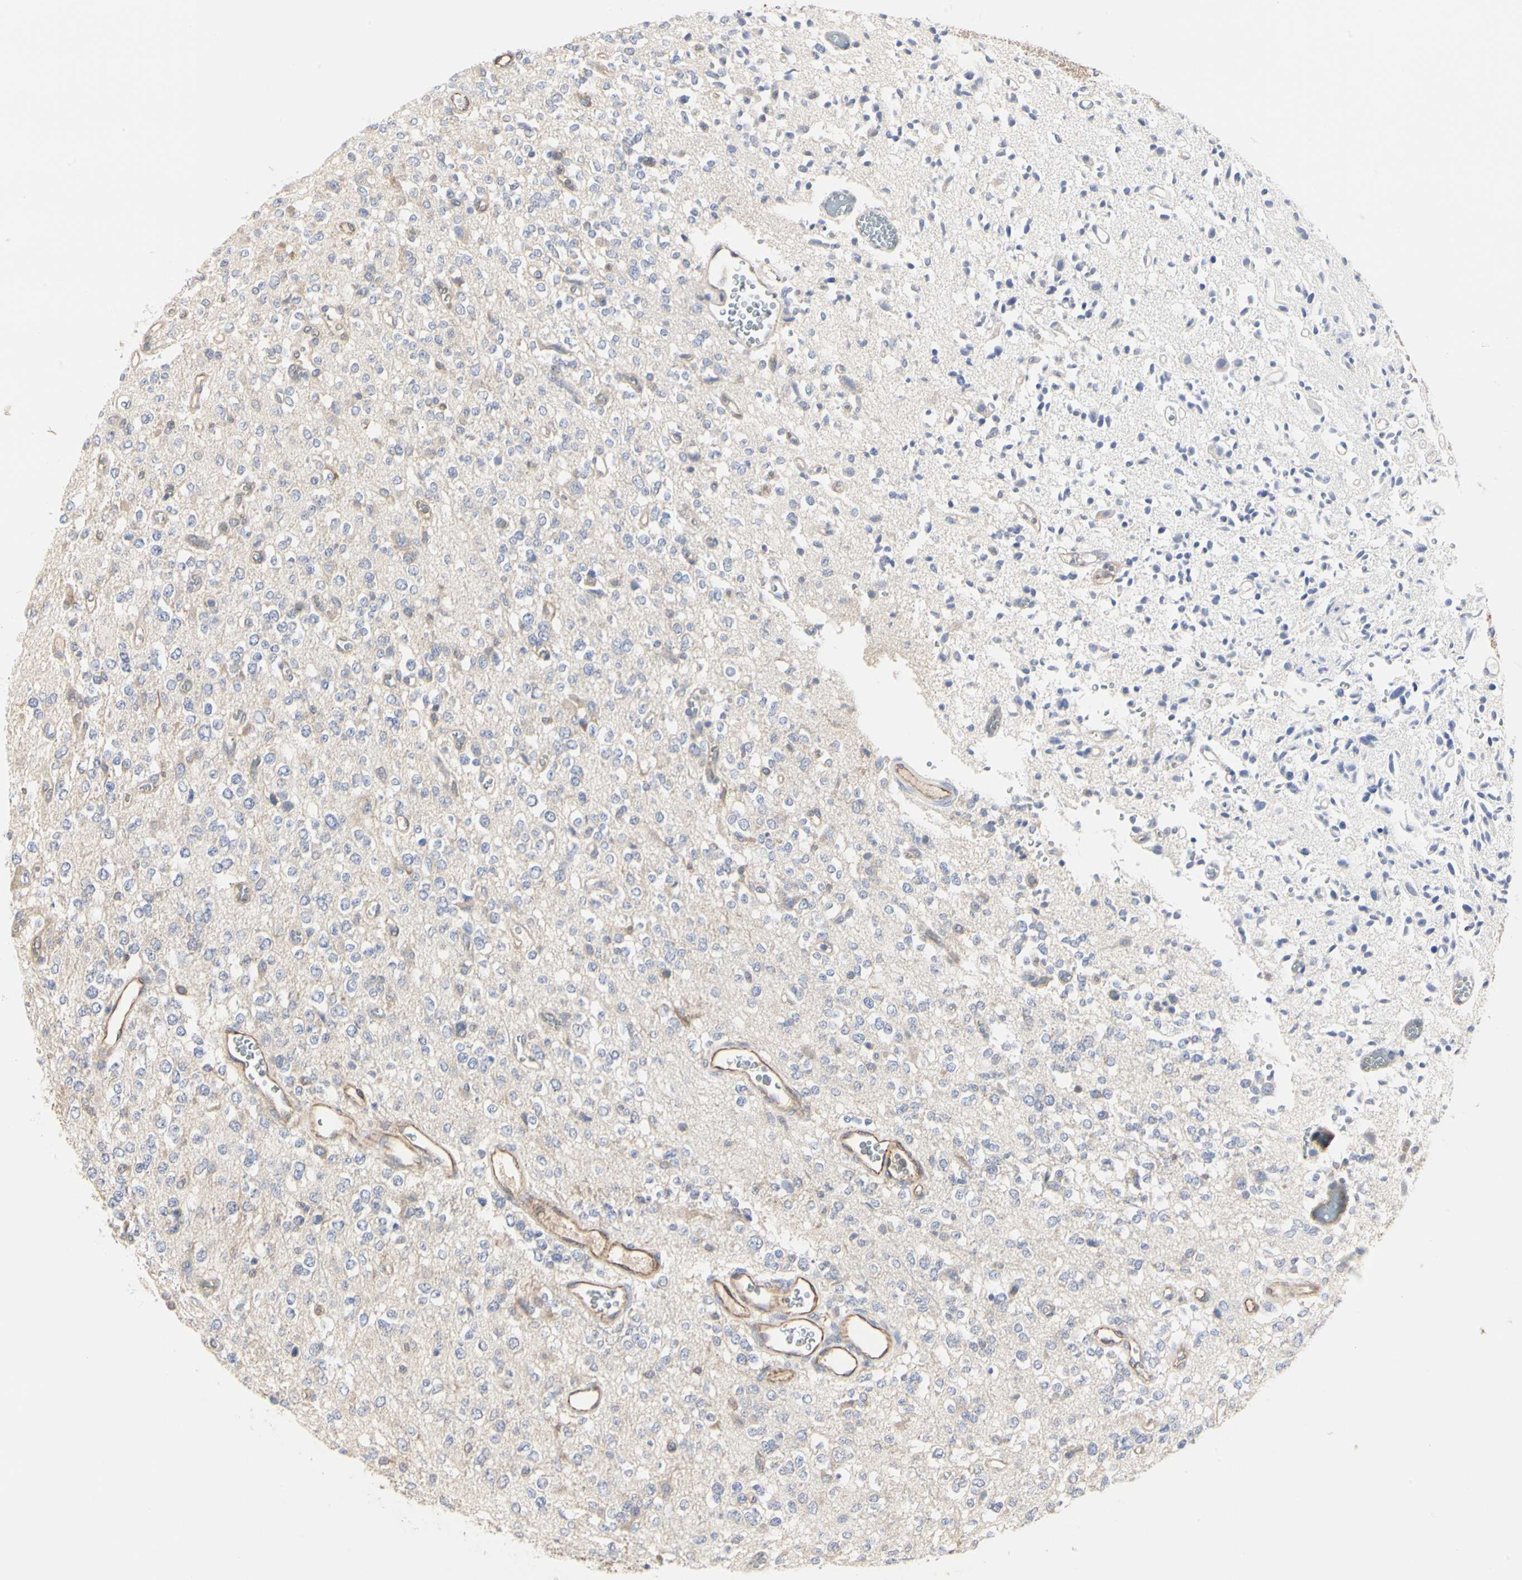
{"staining": {"intensity": "weak", "quantity": "25%-75%", "location": "cytoplasmic/membranous"}, "tissue": "glioma", "cell_type": "Tumor cells", "image_type": "cancer", "snomed": [{"axis": "morphology", "description": "Glioma, malignant, Low grade"}, {"axis": "topography", "description": "Brain"}], "caption": "Glioma stained with DAB immunohistochemistry reveals low levels of weak cytoplasmic/membranous expression in about 25%-75% of tumor cells. The staining was performed using DAB, with brown indicating positive protein expression. Nuclei are stained blue with hematoxylin.", "gene": "C3orf52", "patient": {"sex": "male", "age": 38}}